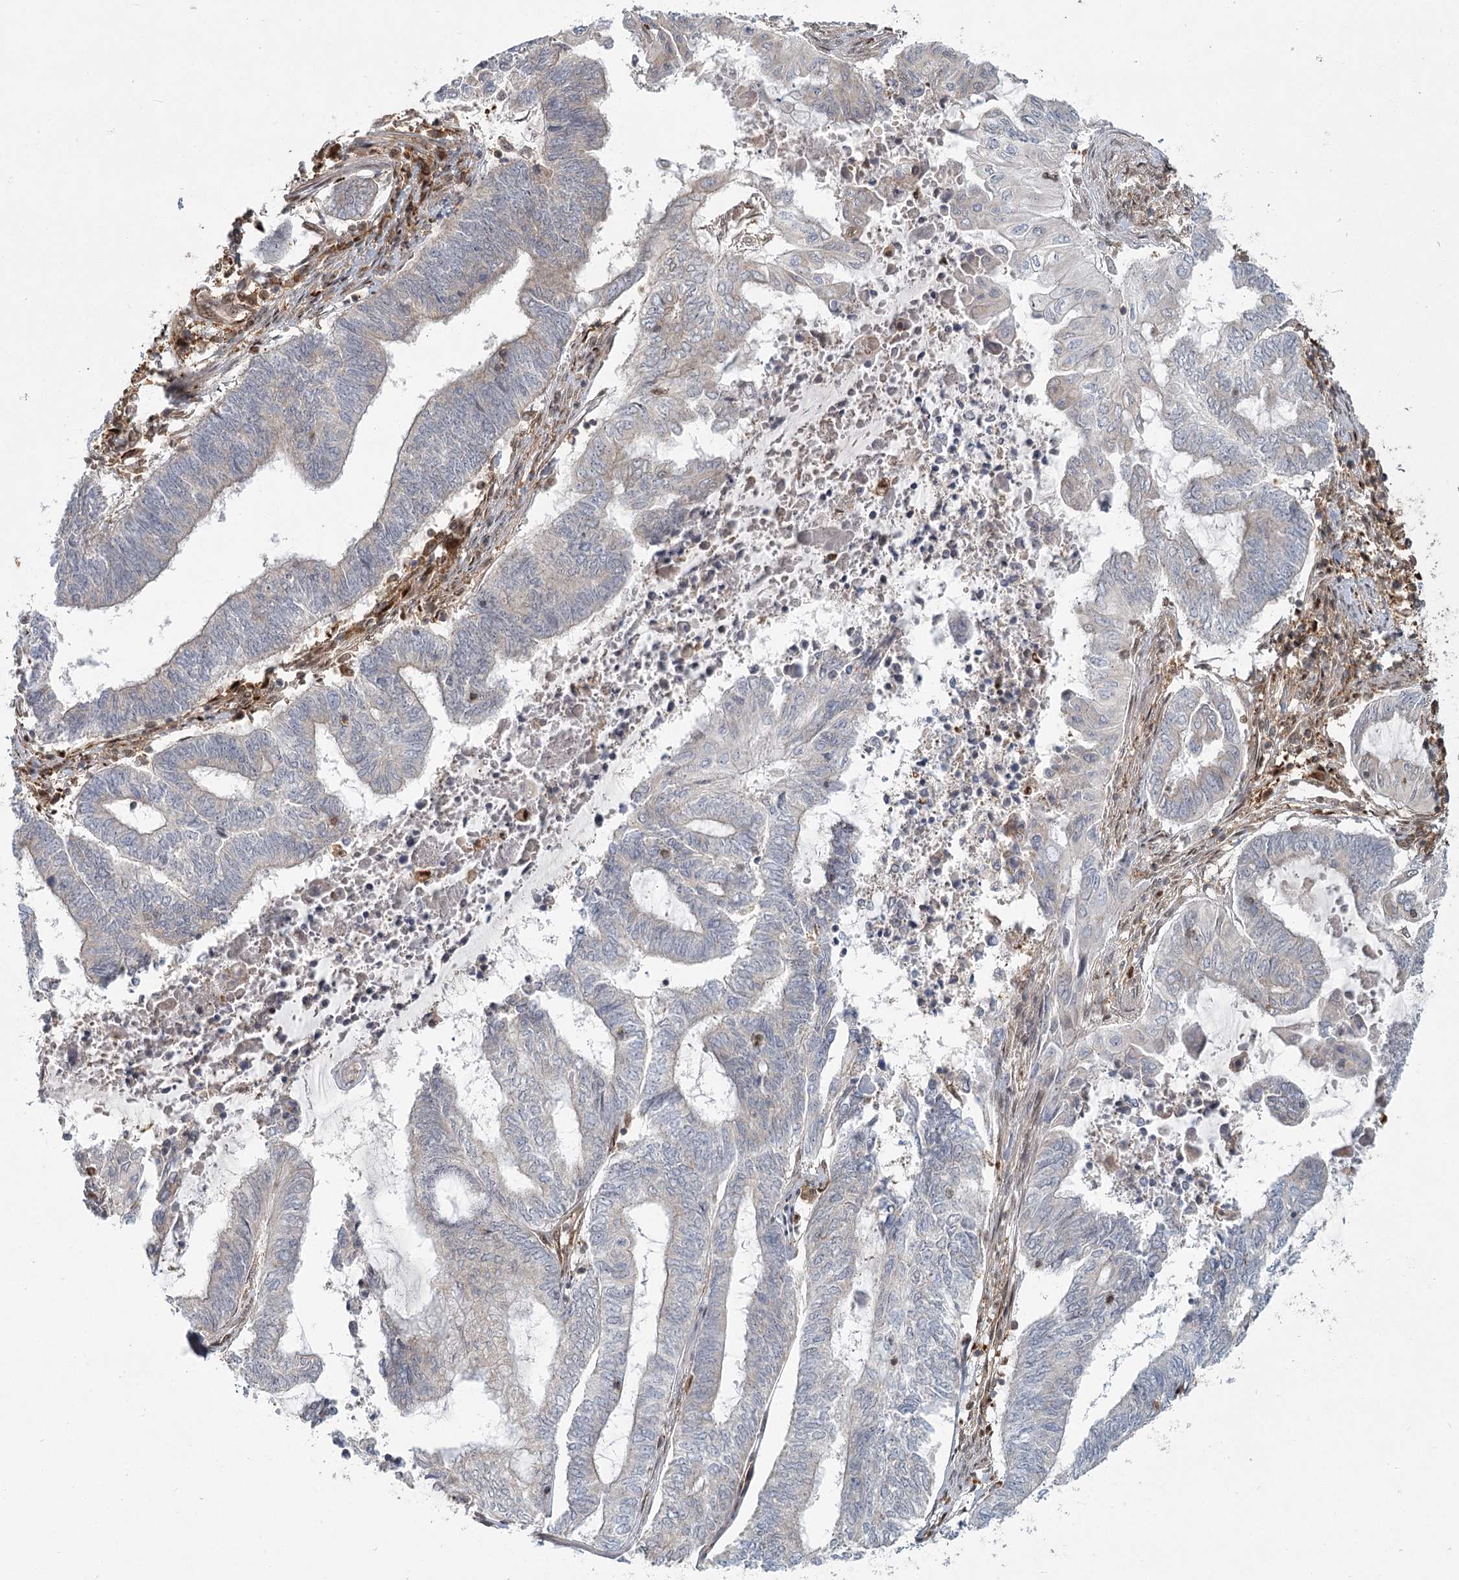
{"staining": {"intensity": "negative", "quantity": "none", "location": "none"}, "tissue": "endometrial cancer", "cell_type": "Tumor cells", "image_type": "cancer", "snomed": [{"axis": "morphology", "description": "Adenocarcinoma, NOS"}, {"axis": "topography", "description": "Uterus"}, {"axis": "topography", "description": "Endometrium"}], "caption": "IHC of endometrial cancer exhibits no expression in tumor cells.", "gene": "THNSL1", "patient": {"sex": "female", "age": 70}}